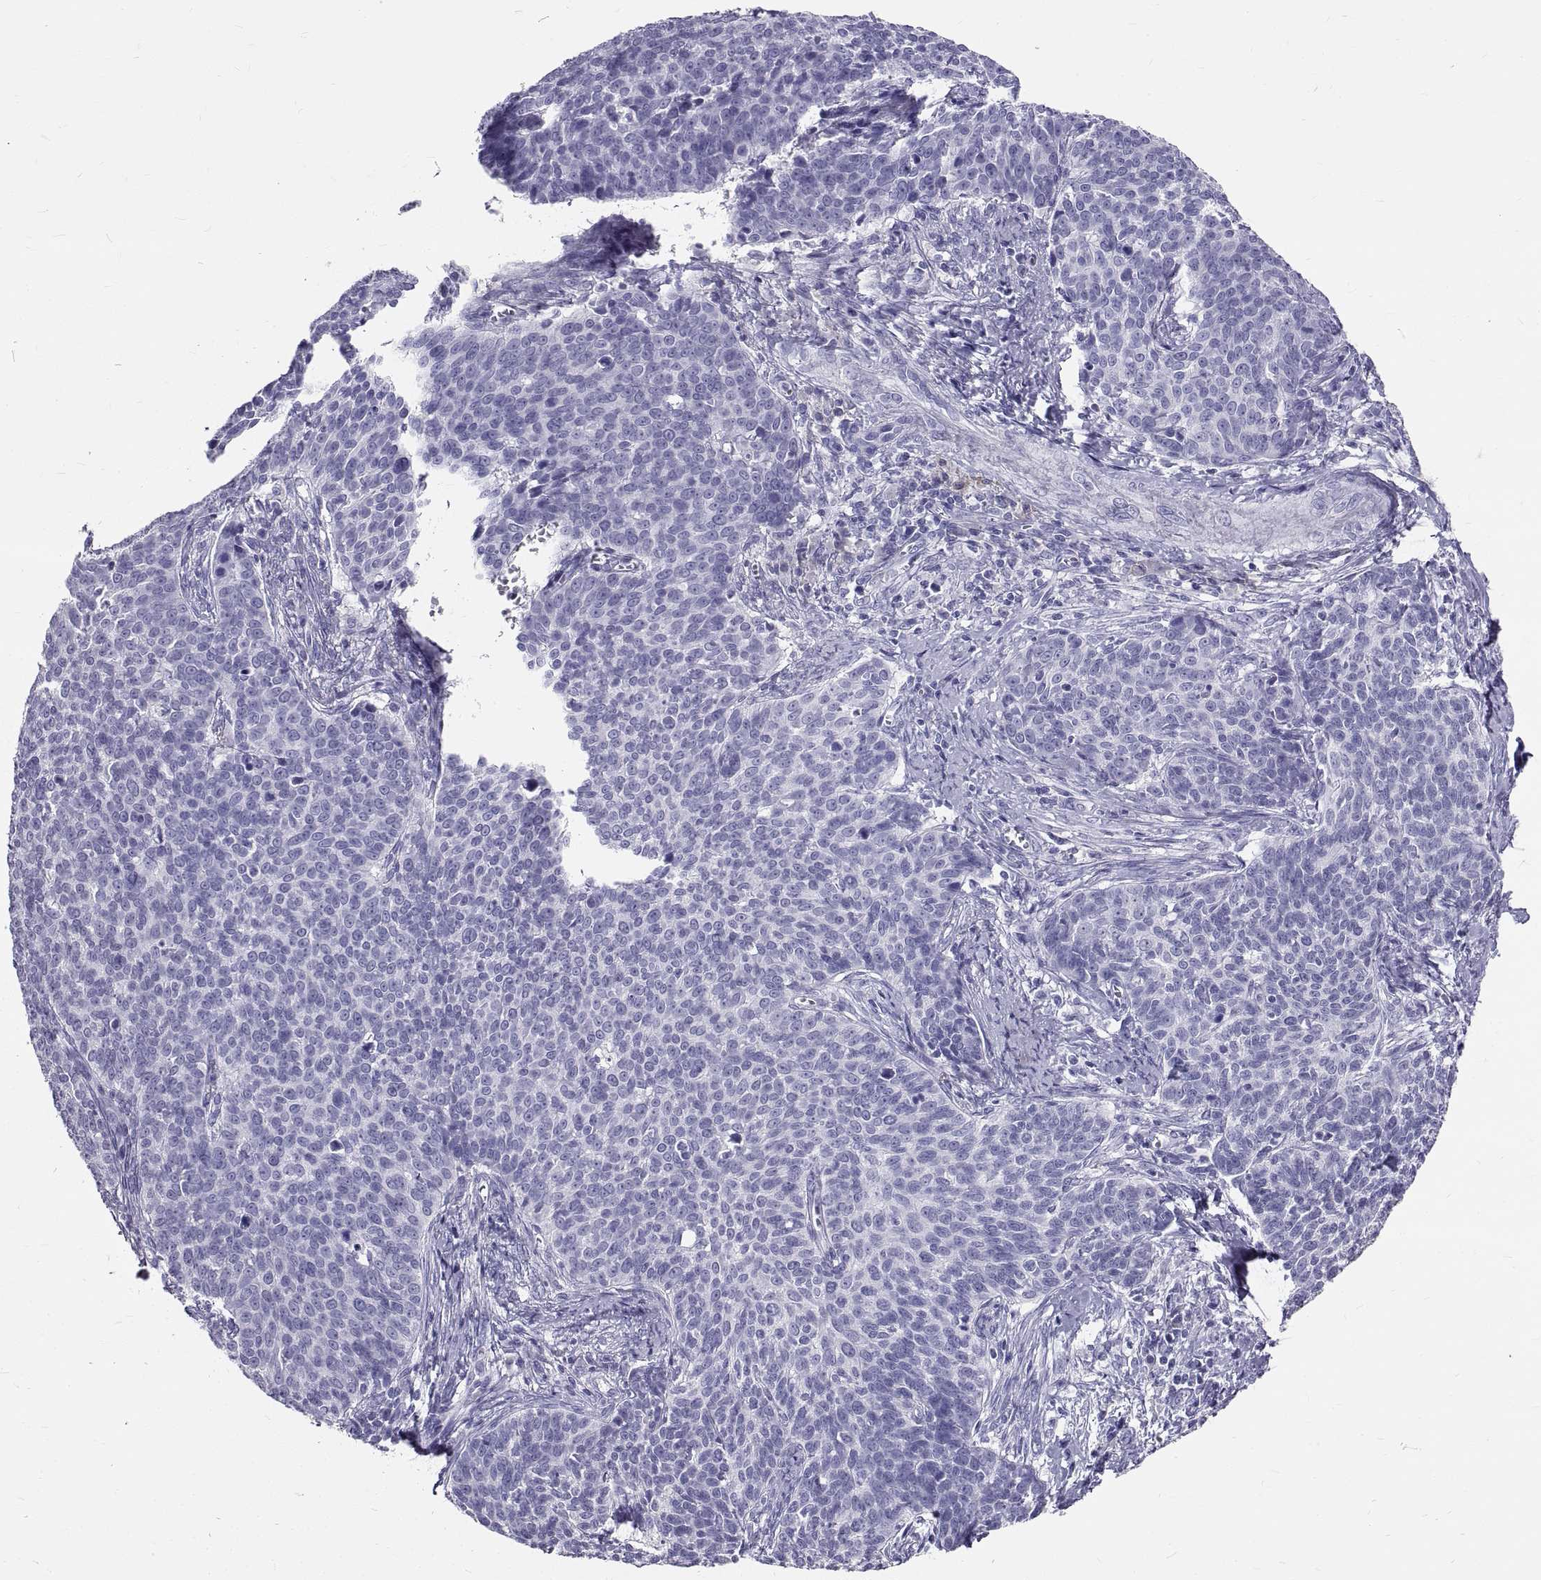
{"staining": {"intensity": "negative", "quantity": "none", "location": "none"}, "tissue": "cervical cancer", "cell_type": "Tumor cells", "image_type": "cancer", "snomed": [{"axis": "morphology", "description": "Squamous cell carcinoma, NOS"}, {"axis": "topography", "description": "Cervix"}], "caption": "The image reveals no staining of tumor cells in cervical cancer (squamous cell carcinoma). The staining is performed using DAB brown chromogen with nuclei counter-stained in using hematoxylin.", "gene": "GNG12", "patient": {"sex": "female", "age": 39}}